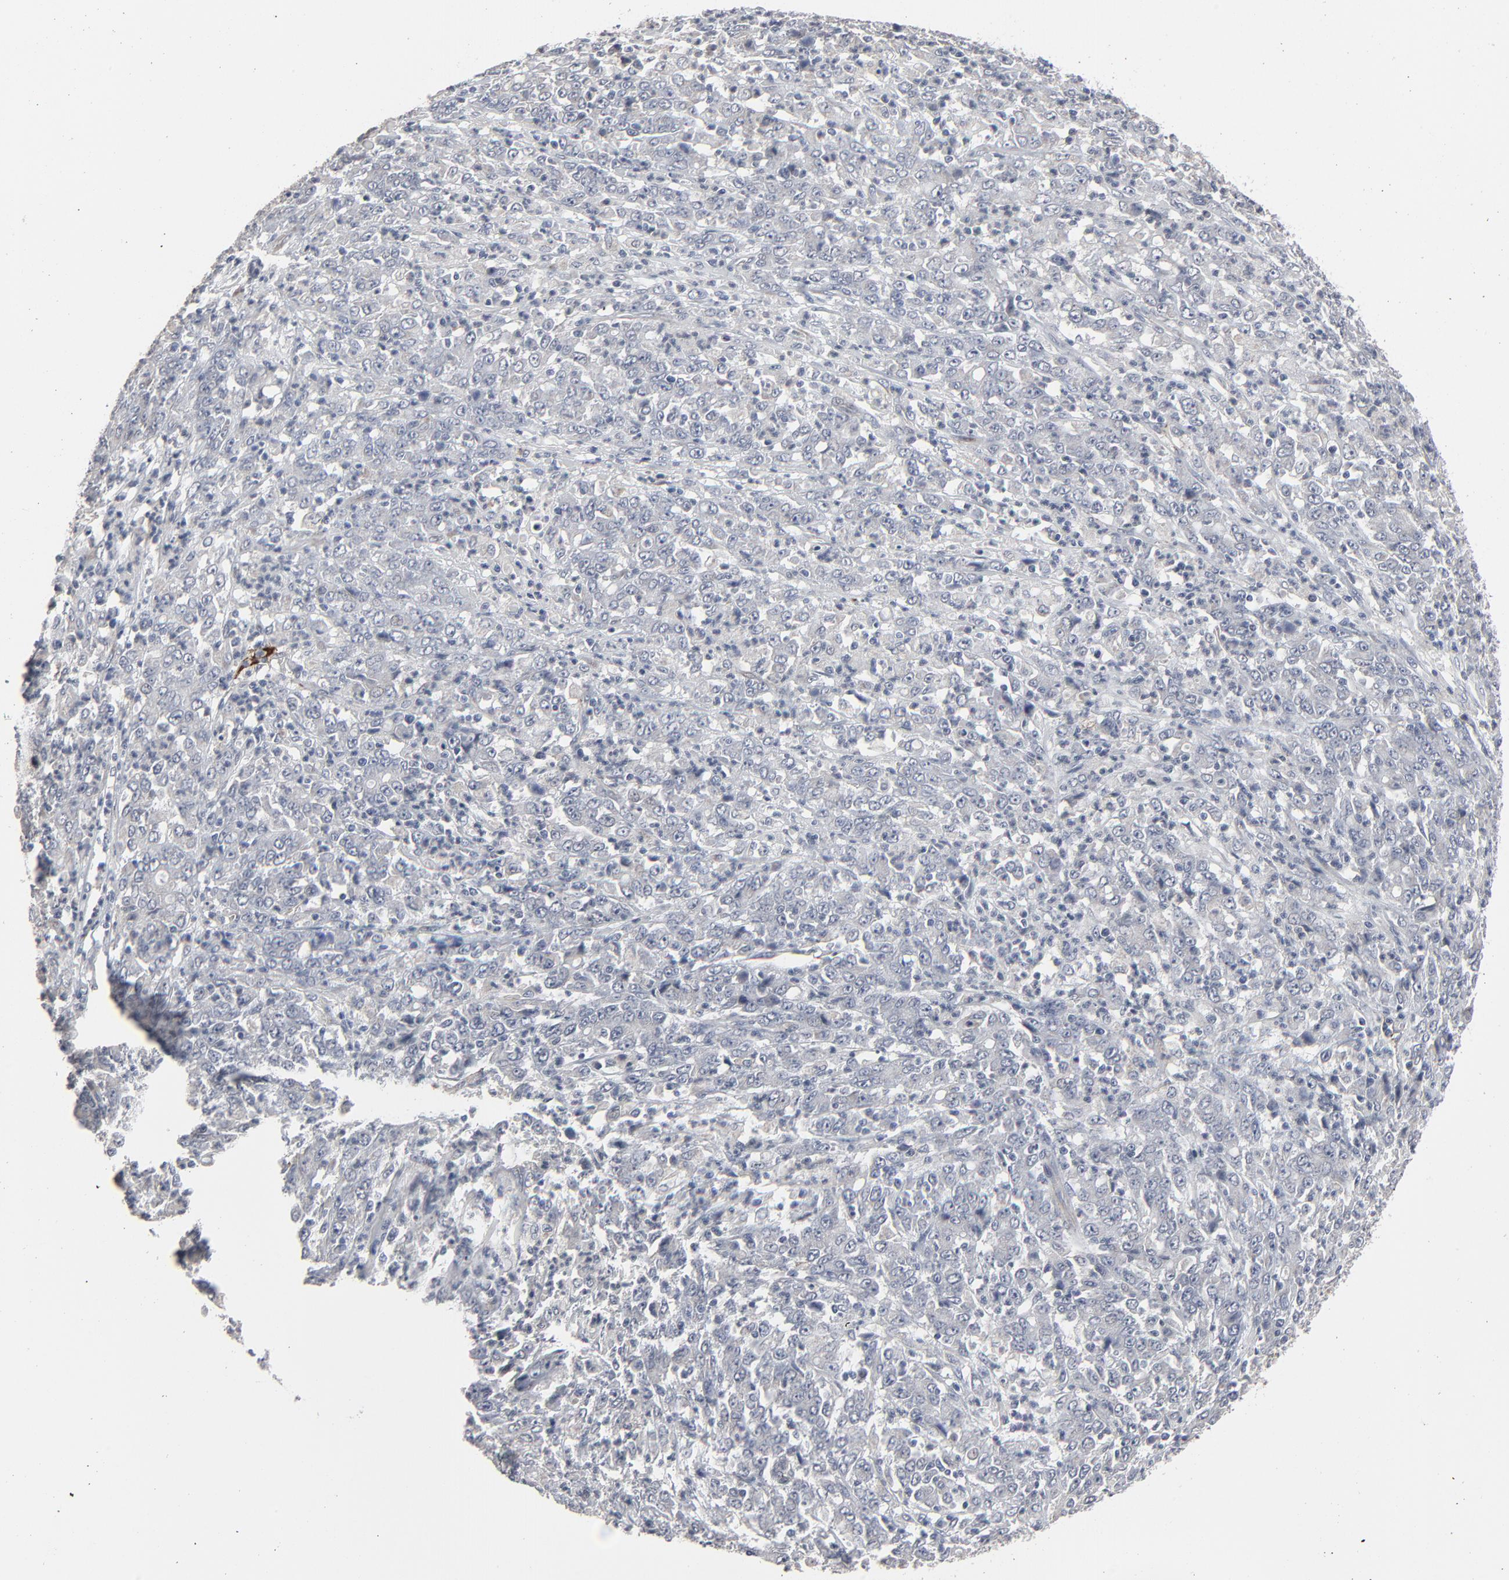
{"staining": {"intensity": "negative", "quantity": "none", "location": "none"}, "tissue": "stomach cancer", "cell_type": "Tumor cells", "image_type": "cancer", "snomed": [{"axis": "morphology", "description": "Adenocarcinoma, NOS"}, {"axis": "topography", "description": "Stomach, lower"}], "caption": "This is an IHC micrograph of human stomach cancer. There is no expression in tumor cells.", "gene": "JAM3", "patient": {"sex": "female", "age": 71}}